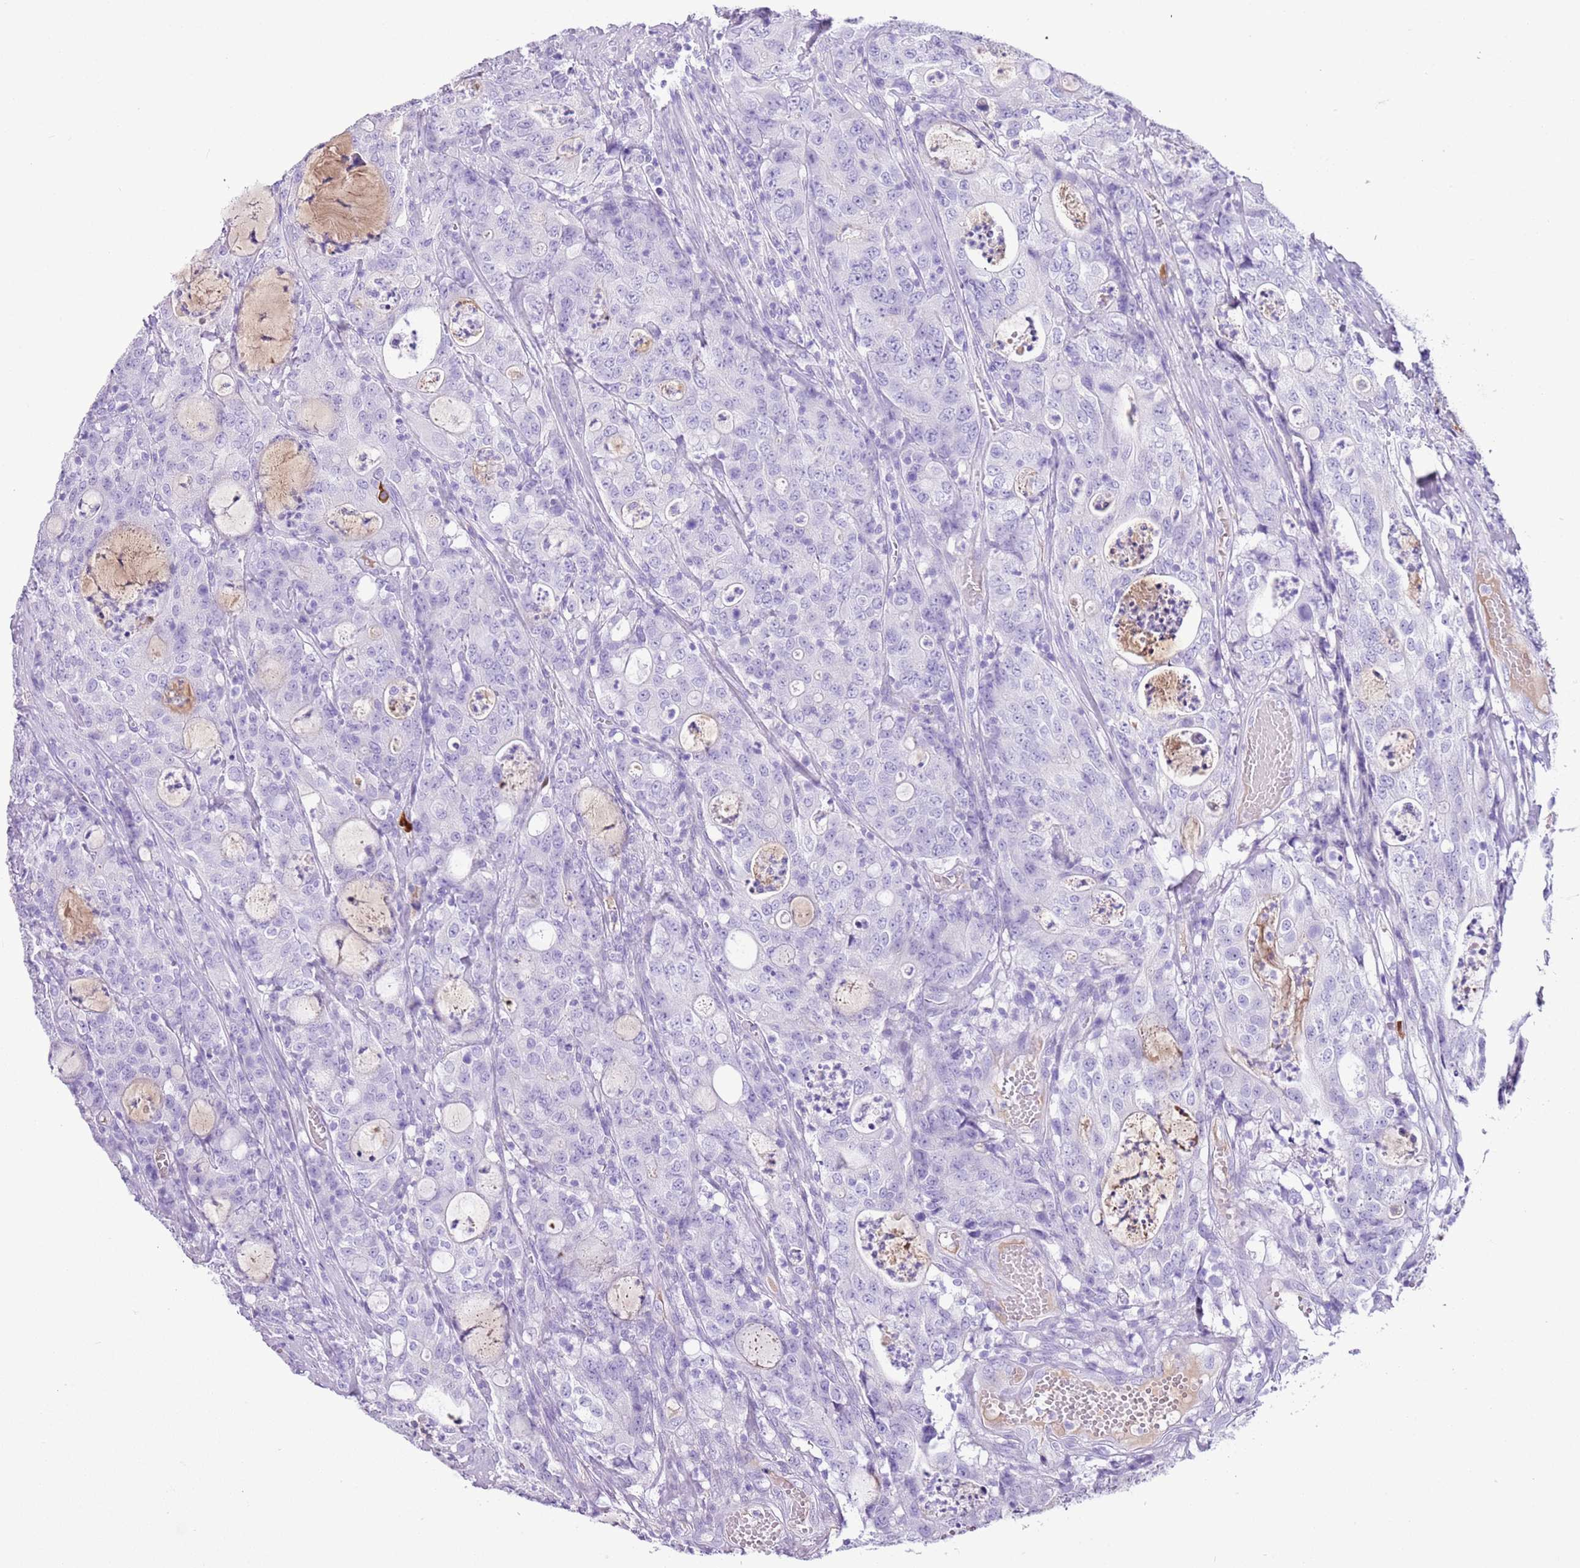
{"staining": {"intensity": "negative", "quantity": "none", "location": "none"}, "tissue": "colorectal cancer", "cell_type": "Tumor cells", "image_type": "cancer", "snomed": [{"axis": "morphology", "description": "Adenocarcinoma, NOS"}, {"axis": "topography", "description": "Colon"}], "caption": "Tumor cells are negative for protein expression in human colorectal cancer.", "gene": "IGKV3D-11", "patient": {"sex": "male", "age": 83}}